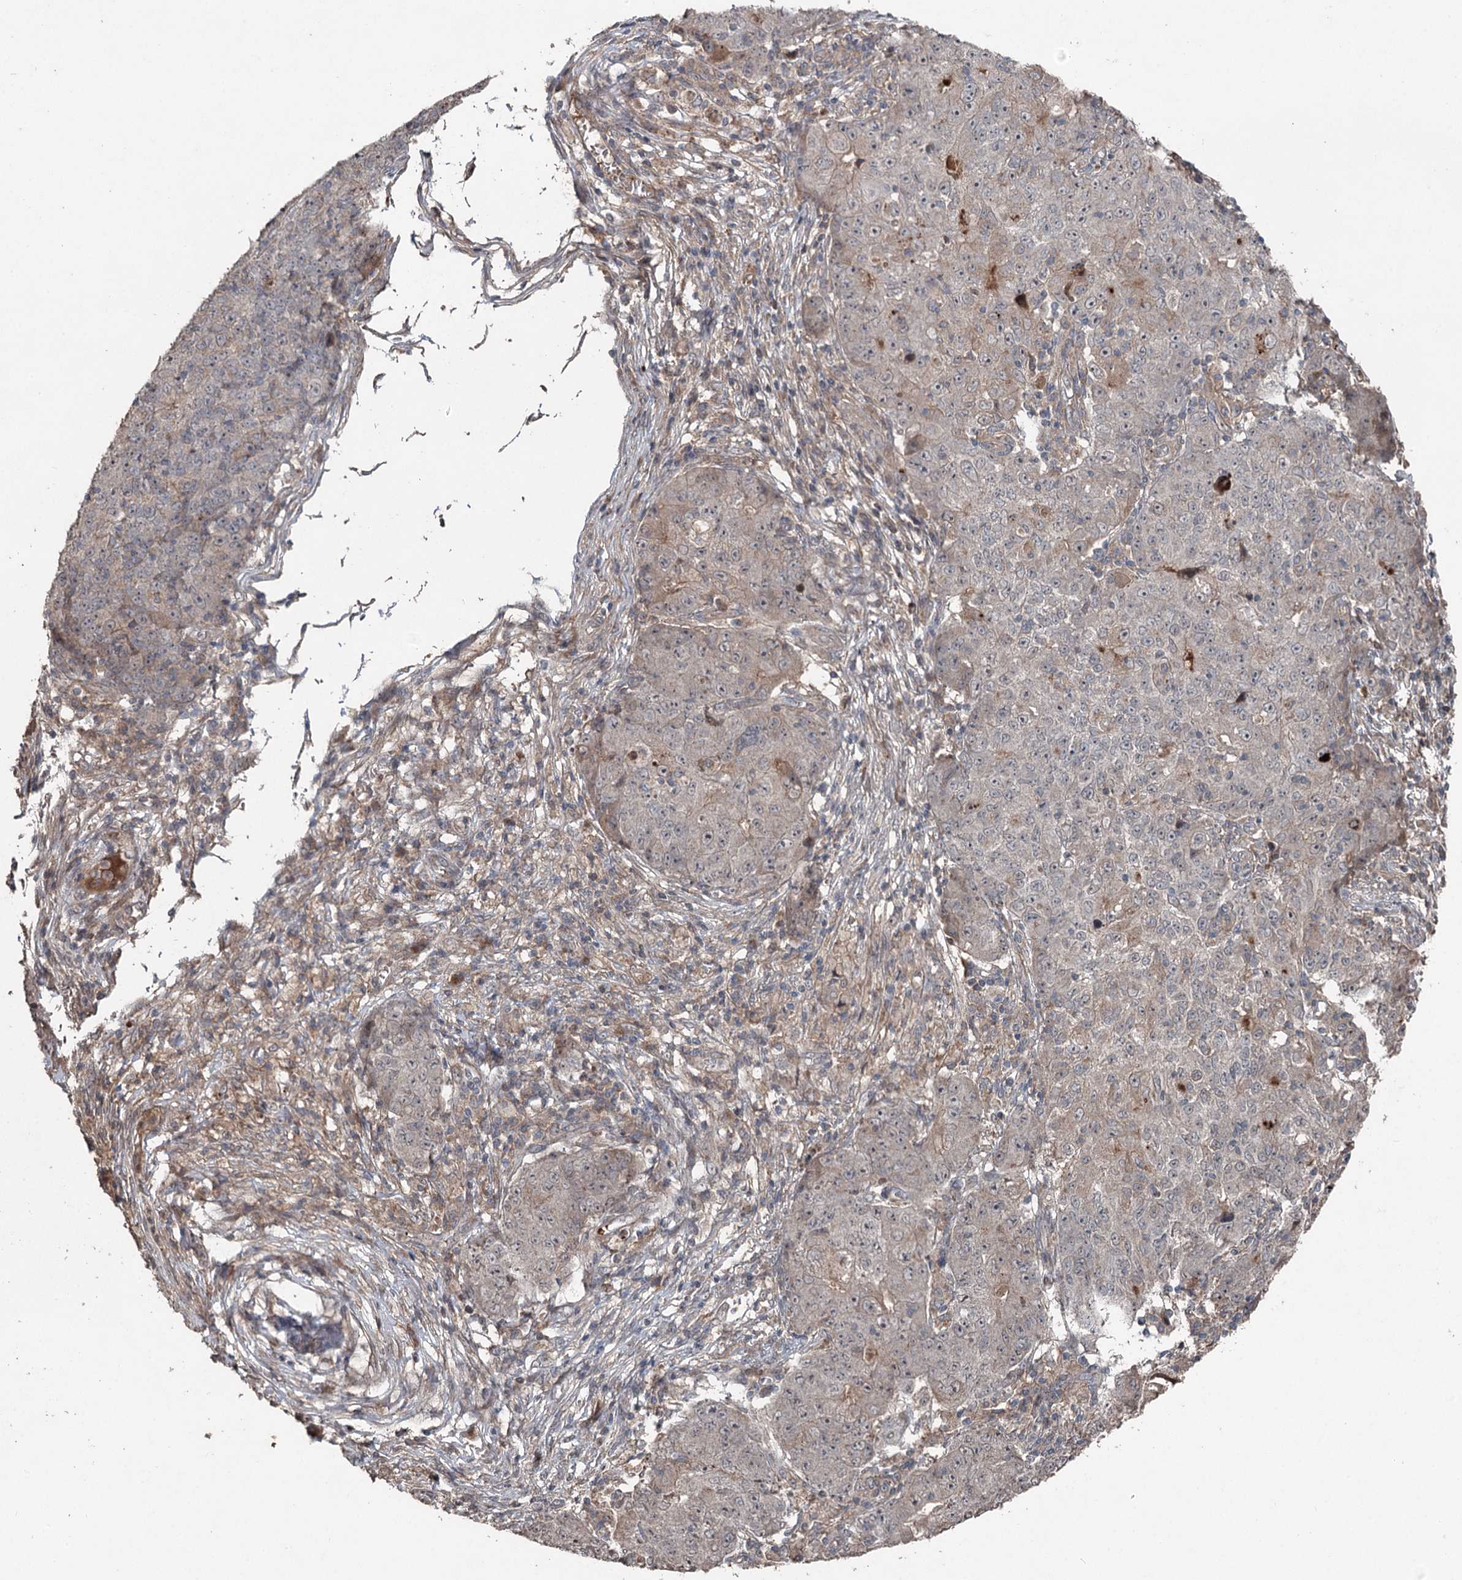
{"staining": {"intensity": "negative", "quantity": "none", "location": "none"}, "tissue": "ovarian cancer", "cell_type": "Tumor cells", "image_type": "cancer", "snomed": [{"axis": "morphology", "description": "Carcinoma, endometroid"}, {"axis": "topography", "description": "Ovary"}], "caption": "High magnification brightfield microscopy of ovarian endometroid carcinoma stained with DAB (3,3'-diaminobenzidine) (brown) and counterstained with hematoxylin (blue): tumor cells show no significant positivity.", "gene": "MAPK8IP2", "patient": {"sex": "female", "age": 42}}